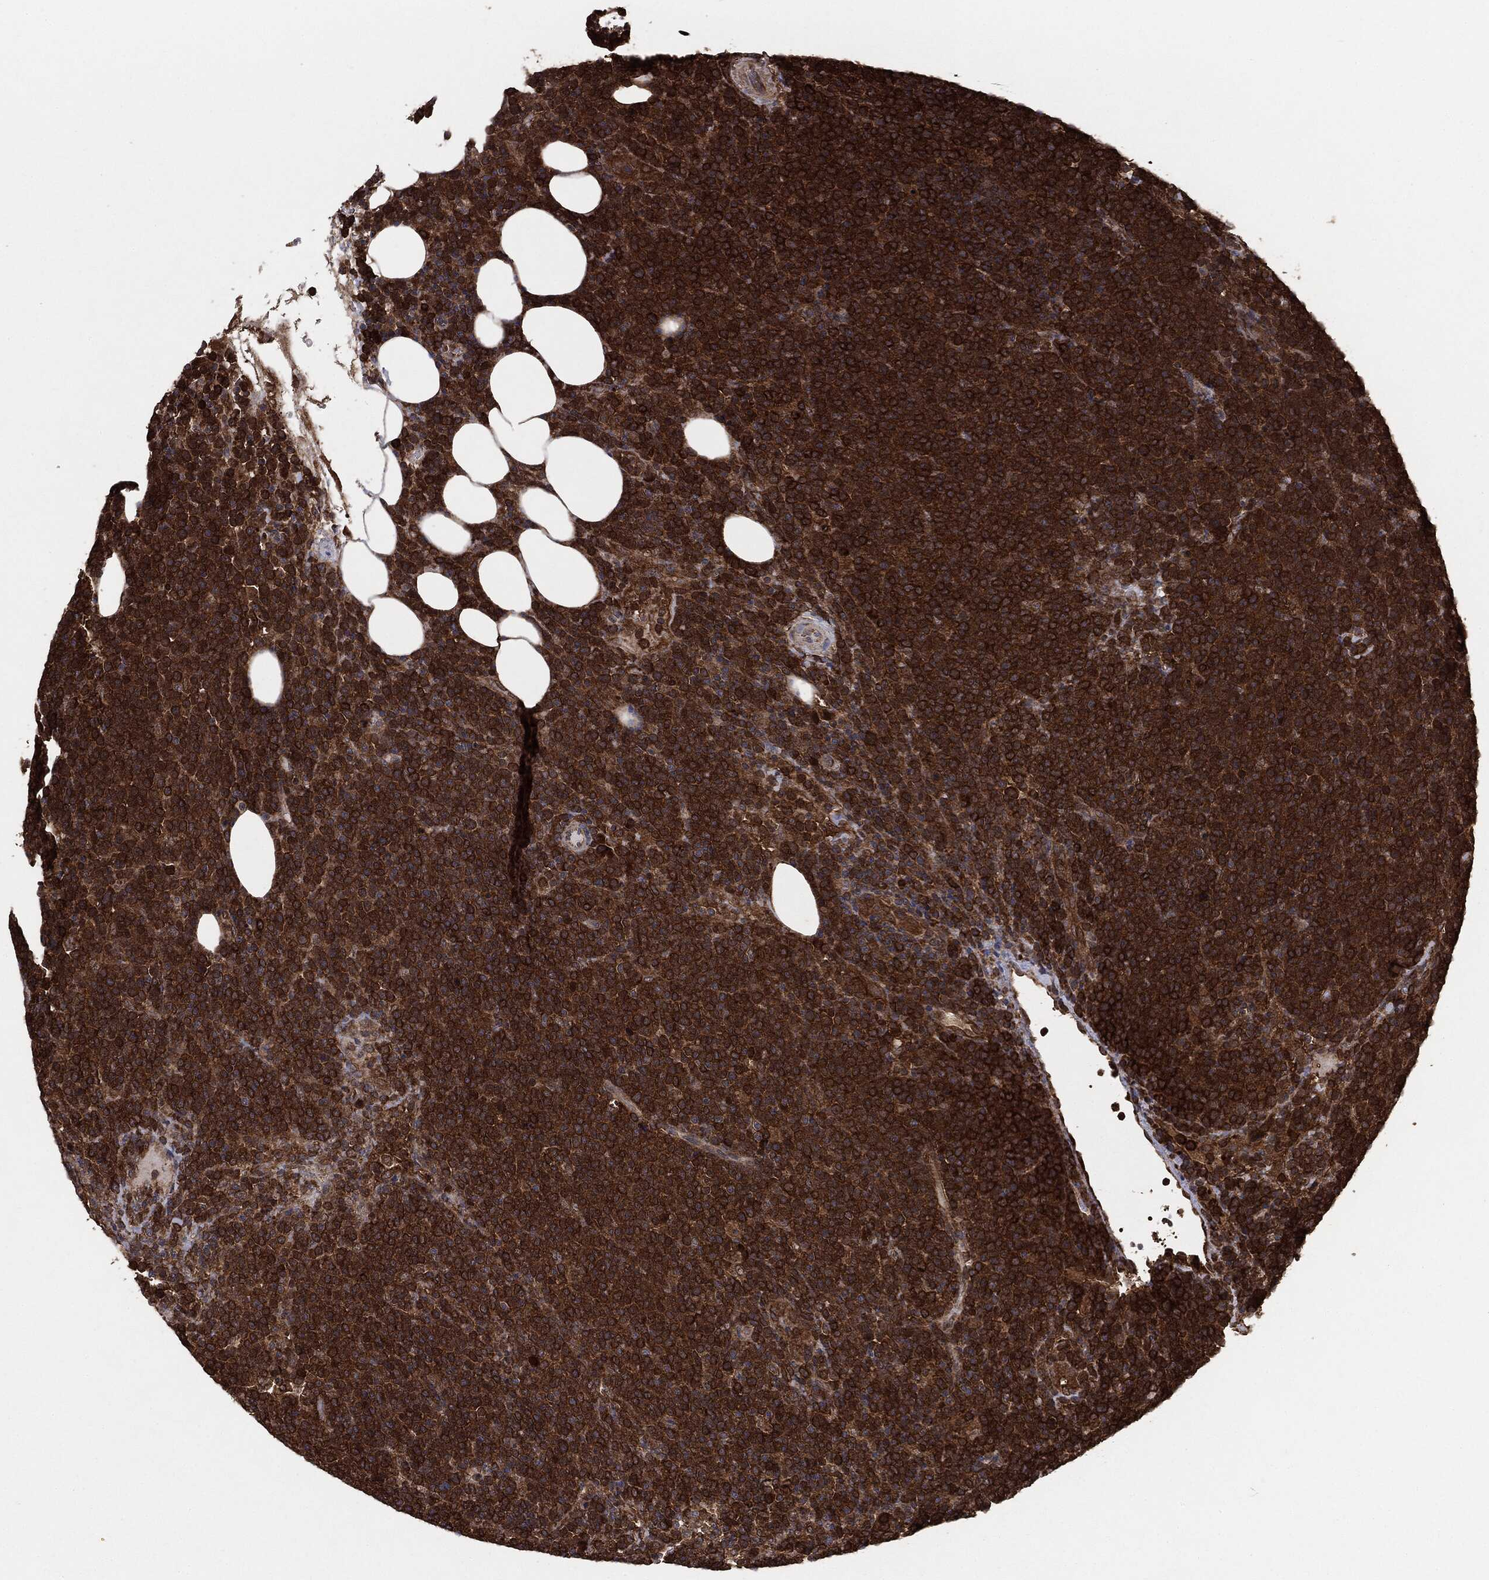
{"staining": {"intensity": "strong", "quantity": ">75%", "location": "cytoplasmic/membranous"}, "tissue": "lymphoma", "cell_type": "Tumor cells", "image_type": "cancer", "snomed": [{"axis": "morphology", "description": "Malignant lymphoma, non-Hodgkin's type, High grade"}, {"axis": "topography", "description": "Lymph node"}], "caption": "Immunohistochemical staining of human high-grade malignant lymphoma, non-Hodgkin's type shows high levels of strong cytoplasmic/membranous protein expression in about >75% of tumor cells.", "gene": "NME1", "patient": {"sex": "male", "age": 61}}